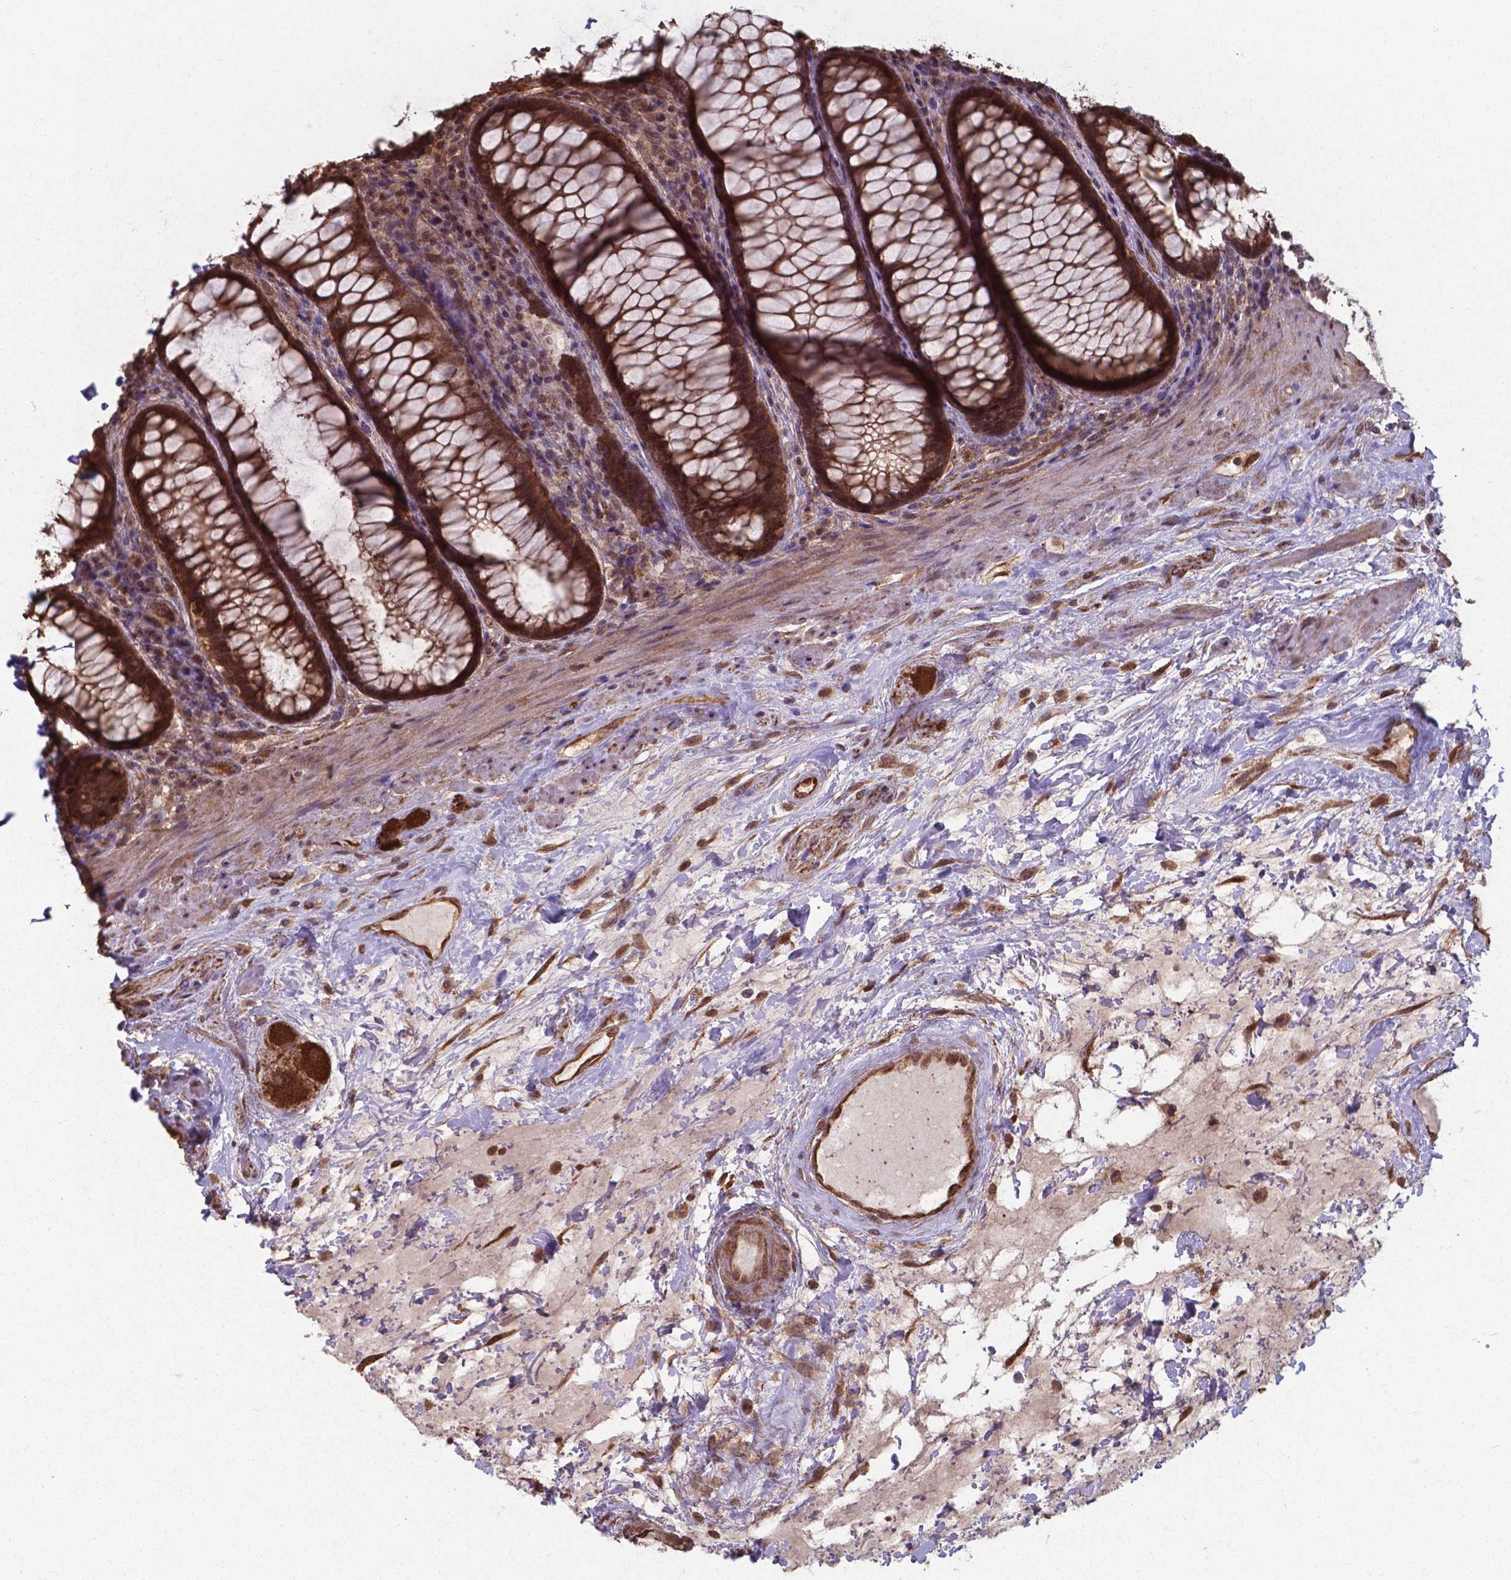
{"staining": {"intensity": "strong", "quantity": ">75%", "location": "cytoplasmic/membranous,nuclear"}, "tissue": "rectum", "cell_type": "Glandular cells", "image_type": "normal", "snomed": [{"axis": "morphology", "description": "Normal tissue, NOS"}, {"axis": "topography", "description": "Rectum"}], "caption": "Immunohistochemical staining of unremarkable rectum demonstrates >75% levels of strong cytoplasmic/membranous,nuclear protein positivity in about >75% of glandular cells. (IHC, brightfield microscopy, high magnification).", "gene": "CHP2", "patient": {"sex": "male", "age": 72}}